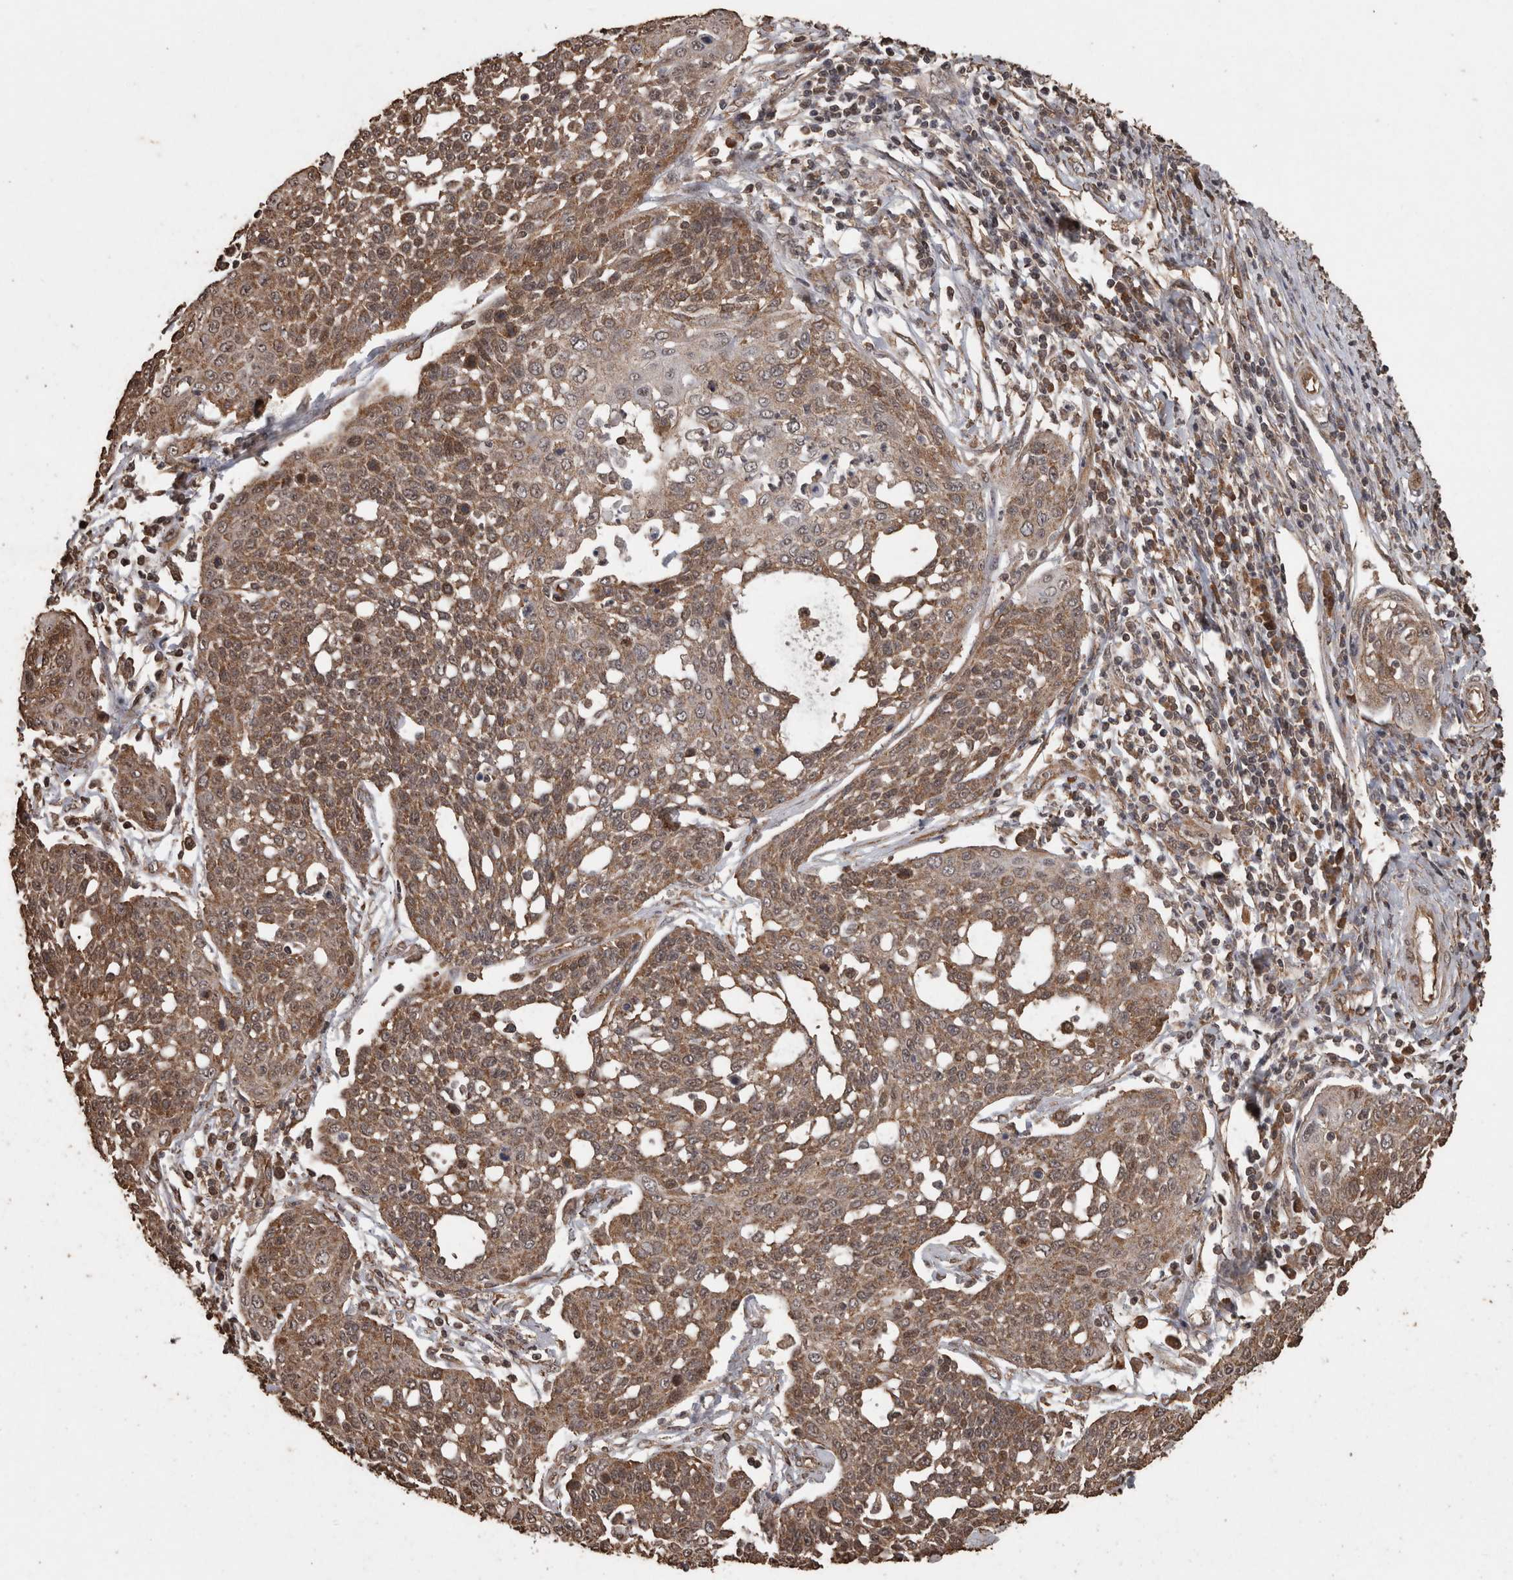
{"staining": {"intensity": "moderate", "quantity": ">75%", "location": "cytoplasmic/membranous"}, "tissue": "cervical cancer", "cell_type": "Tumor cells", "image_type": "cancer", "snomed": [{"axis": "morphology", "description": "Squamous cell carcinoma, NOS"}, {"axis": "topography", "description": "Cervix"}], "caption": "A micrograph of cervical cancer stained for a protein exhibits moderate cytoplasmic/membranous brown staining in tumor cells. Nuclei are stained in blue.", "gene": "PINK1", "patient": {"sex": "female", "age": 34}}